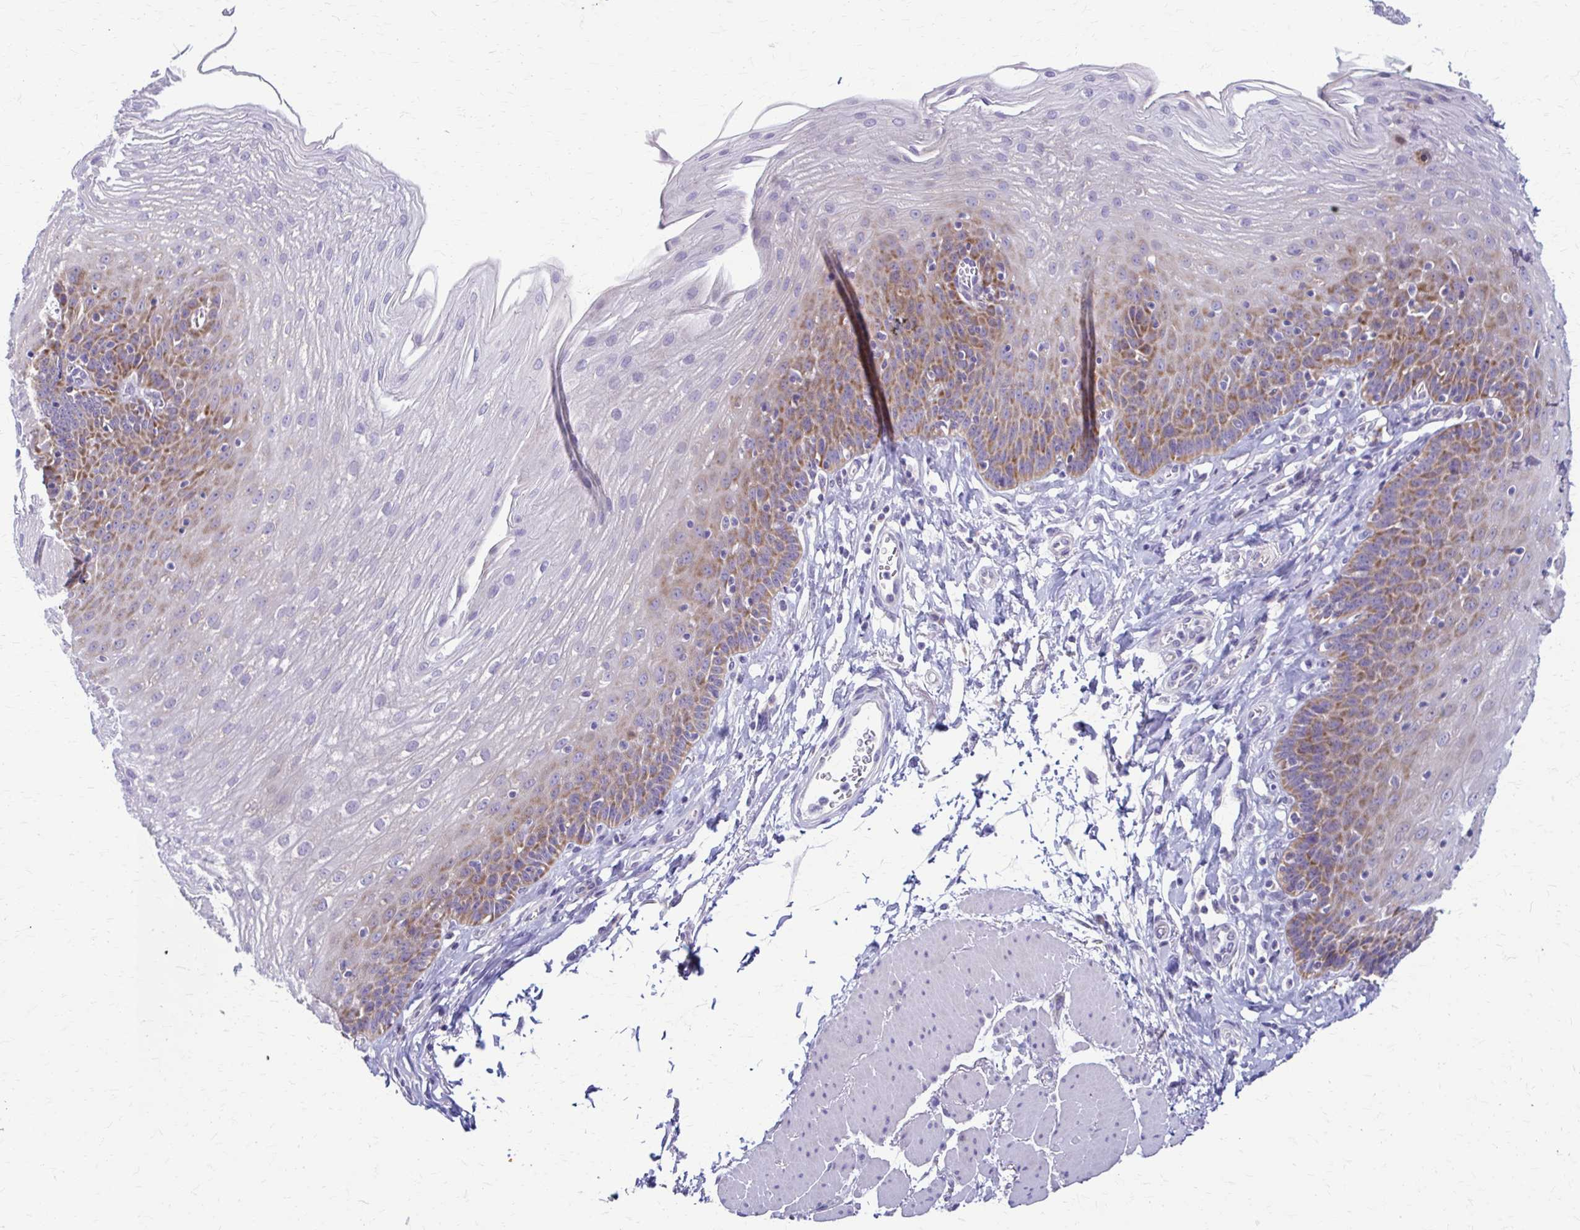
{"staining": {"intensity": "moderate", "quantity": "25%-75%", "location": "cytoplasmic/membranous"}, "tissue": "esophagus", "cell_type": "Squamous epithelial cells", "image_type": "normal", "snomed": [{"axis": "morphology", "description": "Normal tissue, NOS"}, {"axis": "topography", "description": "Esophagus"}], "caption": "Unremarkable esophagus exhibits moderate cytoplasmic/membranous staining in approximately 25%-75% of squamous epithelial cells, visualized by immunohistochemistry.", "gene": "SAMD13", "patient": {"sex": "female", "age": 81}}